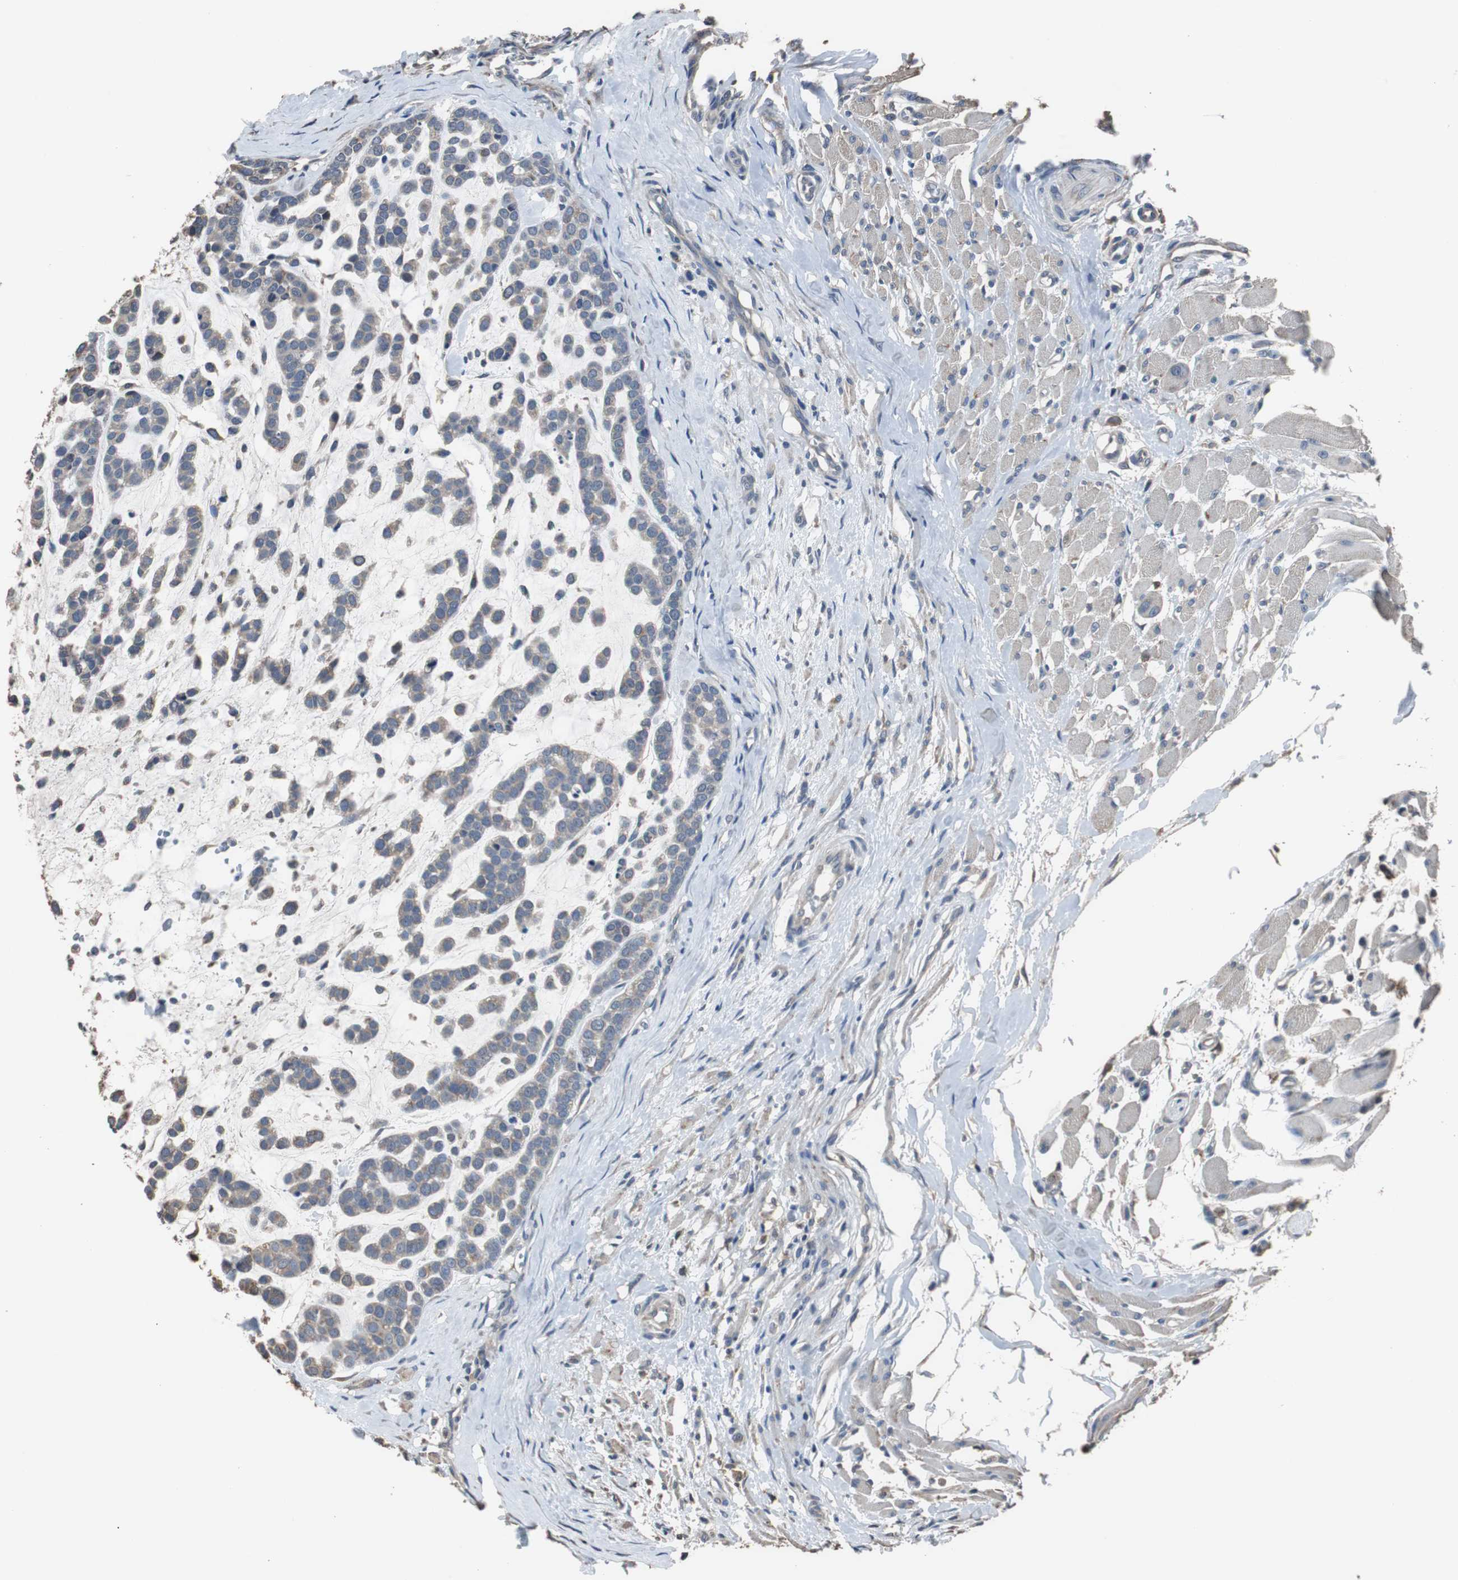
{"staining": {"intensity": "weak", "quantity": "25%-75%", "location": "cytoplasmic/membranous"}, "tissue": "head and neck cancer", "cell_type": "Tumor cells", "image_type": "cancer", "snomed": [{"axis": "morphology", "description": "Adenocarcinoma, NOS"}, {"axis": "morphology", "description": "Adenoma, NOS"}, {"axis": "topography", "description": "Head-Neck"}], "caption": "Adenocarcinoma (head and neck) was stained to show a protein in brown. There is low levels of weak cytoplasmic/membranous staining in about 25%-75% of tumor cells.", "gene": "SCIMP", "patient": {"sex": "female", "age": 55}}